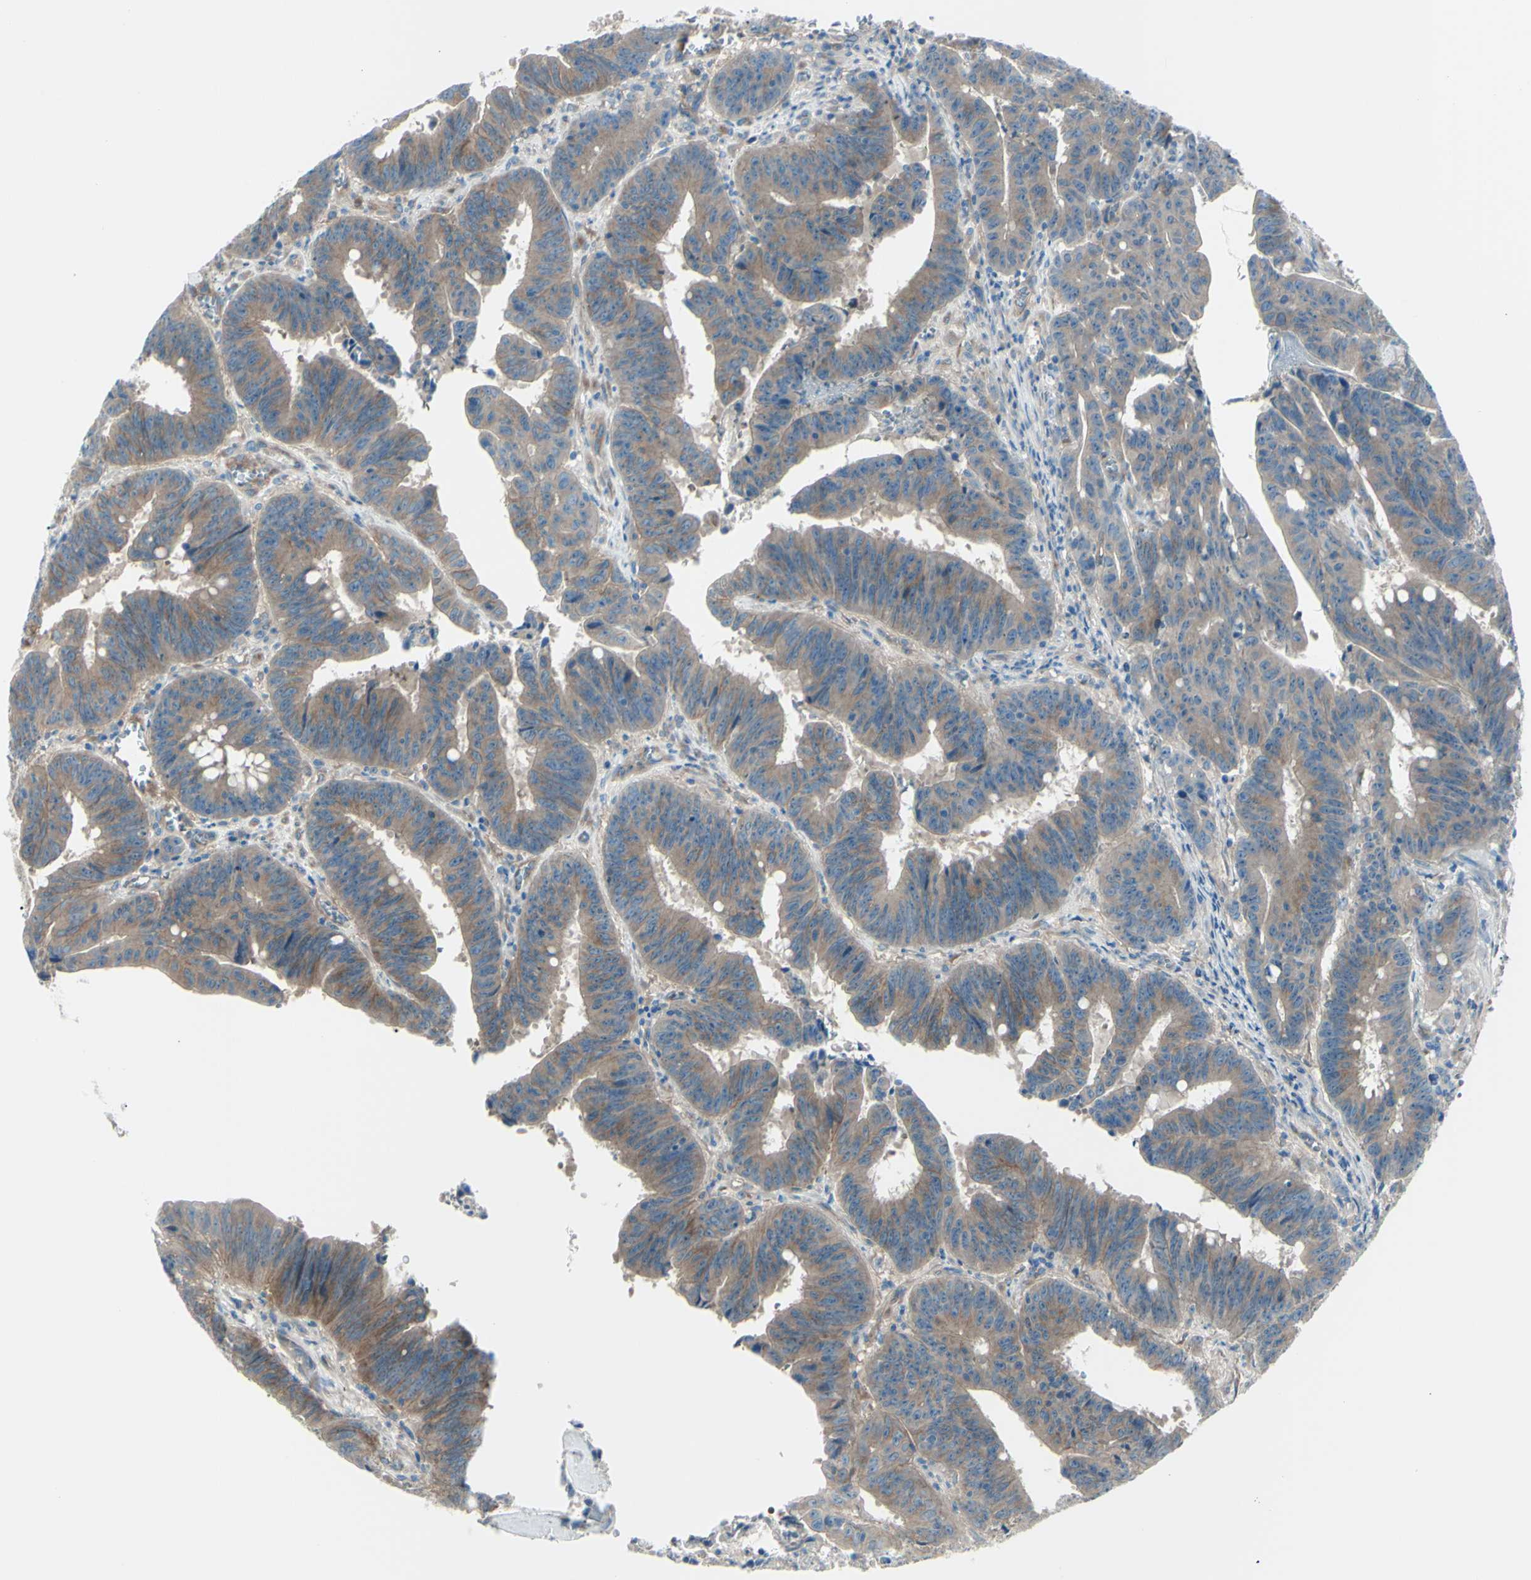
{"staining": {"intensity": "weak", "quantity": ">75%", "location": "cytoplasmic/membranous"}, "tissue": "colorectal cancer", "cell_type": "Tumor cells", "image_type": "cancer", "snomed": [{"axis": "morphology", "description": "Adenocarcinoma, NOS"}, {"axis": "topography", "description": "Colon"}], "caption": "Tumor cells demonstrate low levels of weak cytoplasmic/membranous staining in about >75% of cells in colorectal adenocarcinoma.", "gene": "PCDHGA2", "patient": {"sex": "male", "age": 45}}